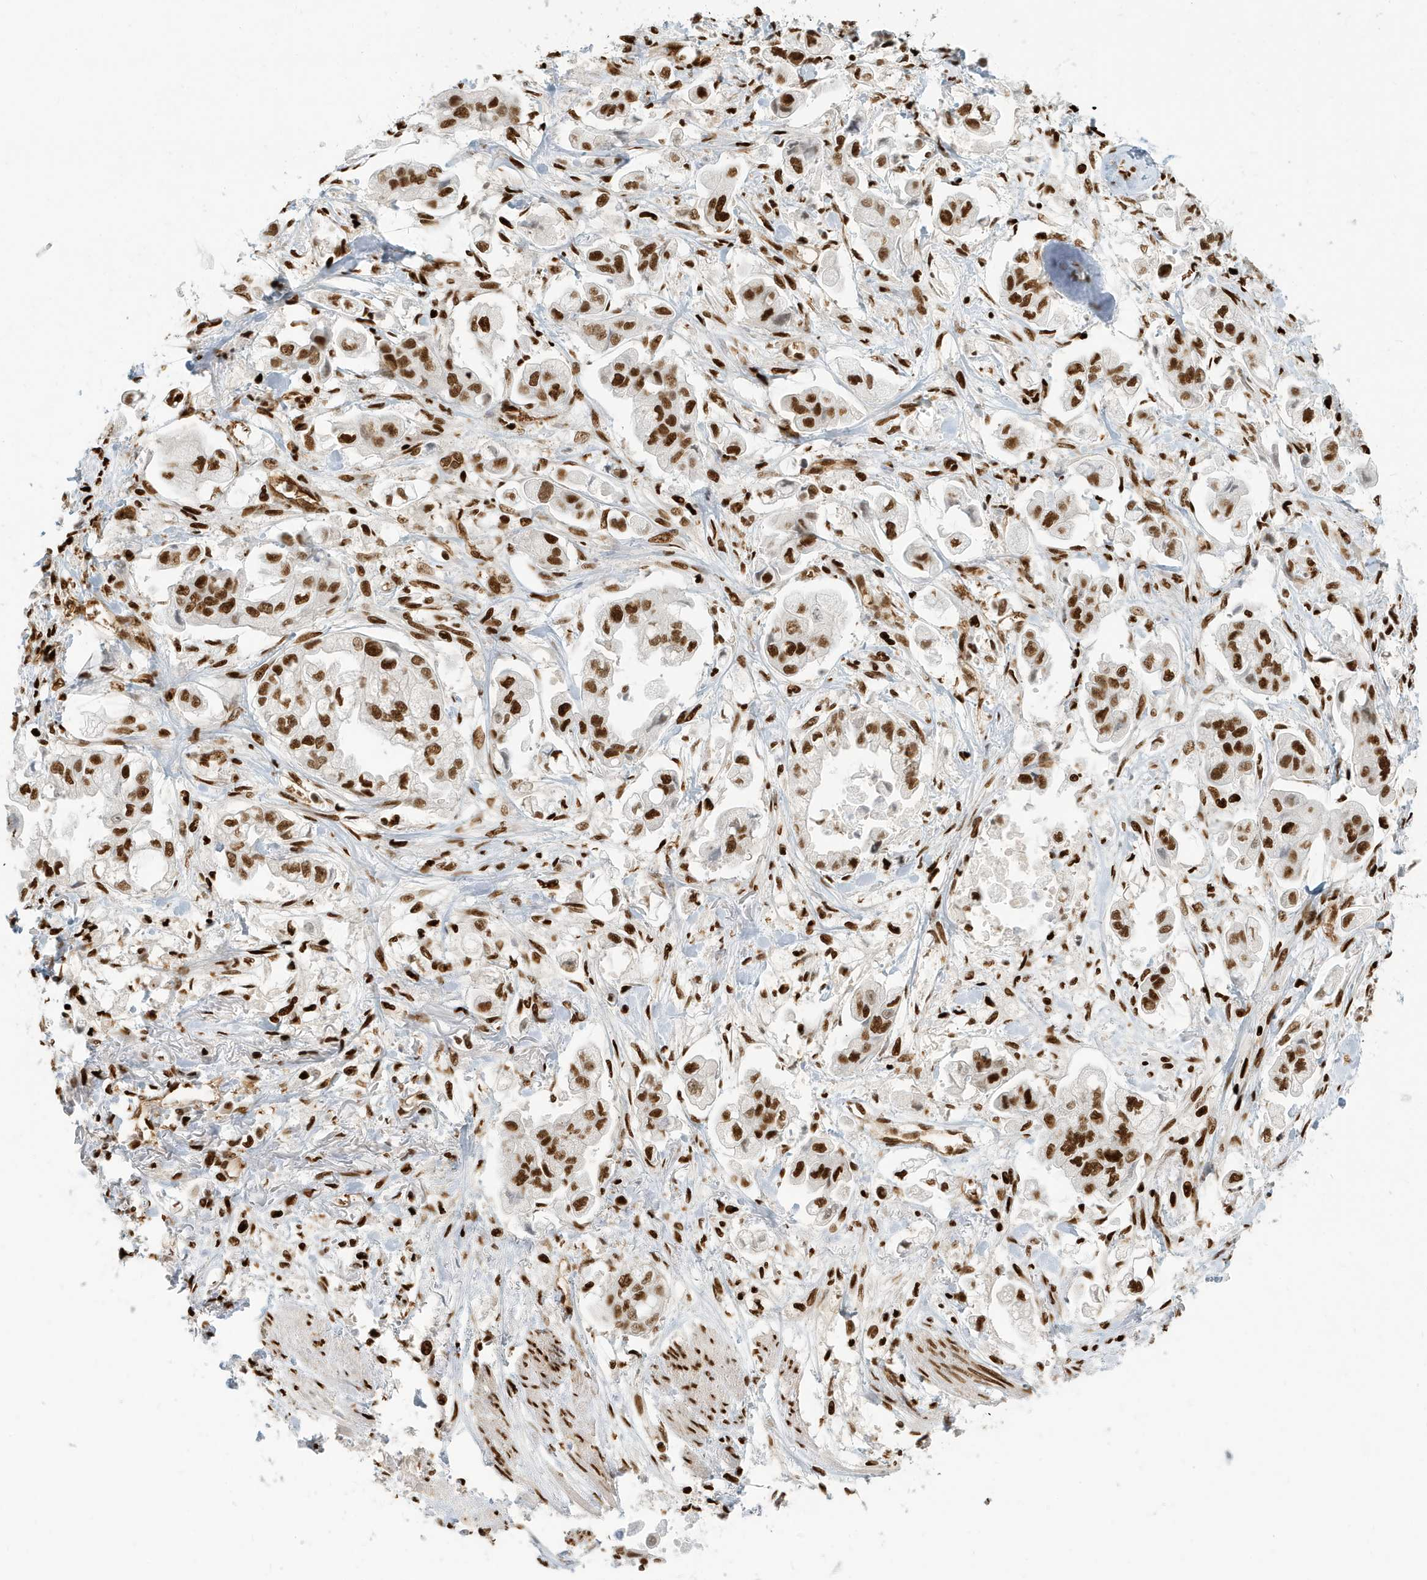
{"staining": {"intensity": "strong", "quantity": ">75%", "location": "nuclear"}, "tissue": "stomach cancer", "cell_type": "Tumor cells", "image_type": "cancer", "snomed": [{"axis": "morphology", "description": "Adenocarcinoma, NOS"}, {"axis": "topography", "description": "Stomach"}], "caption": "Tumor cells exhibit strong nuclear positivity in approximately >75% of cells in stomach cancer.", "gene": "CKS2", "patient": {"sex": "male", "age": 62}}